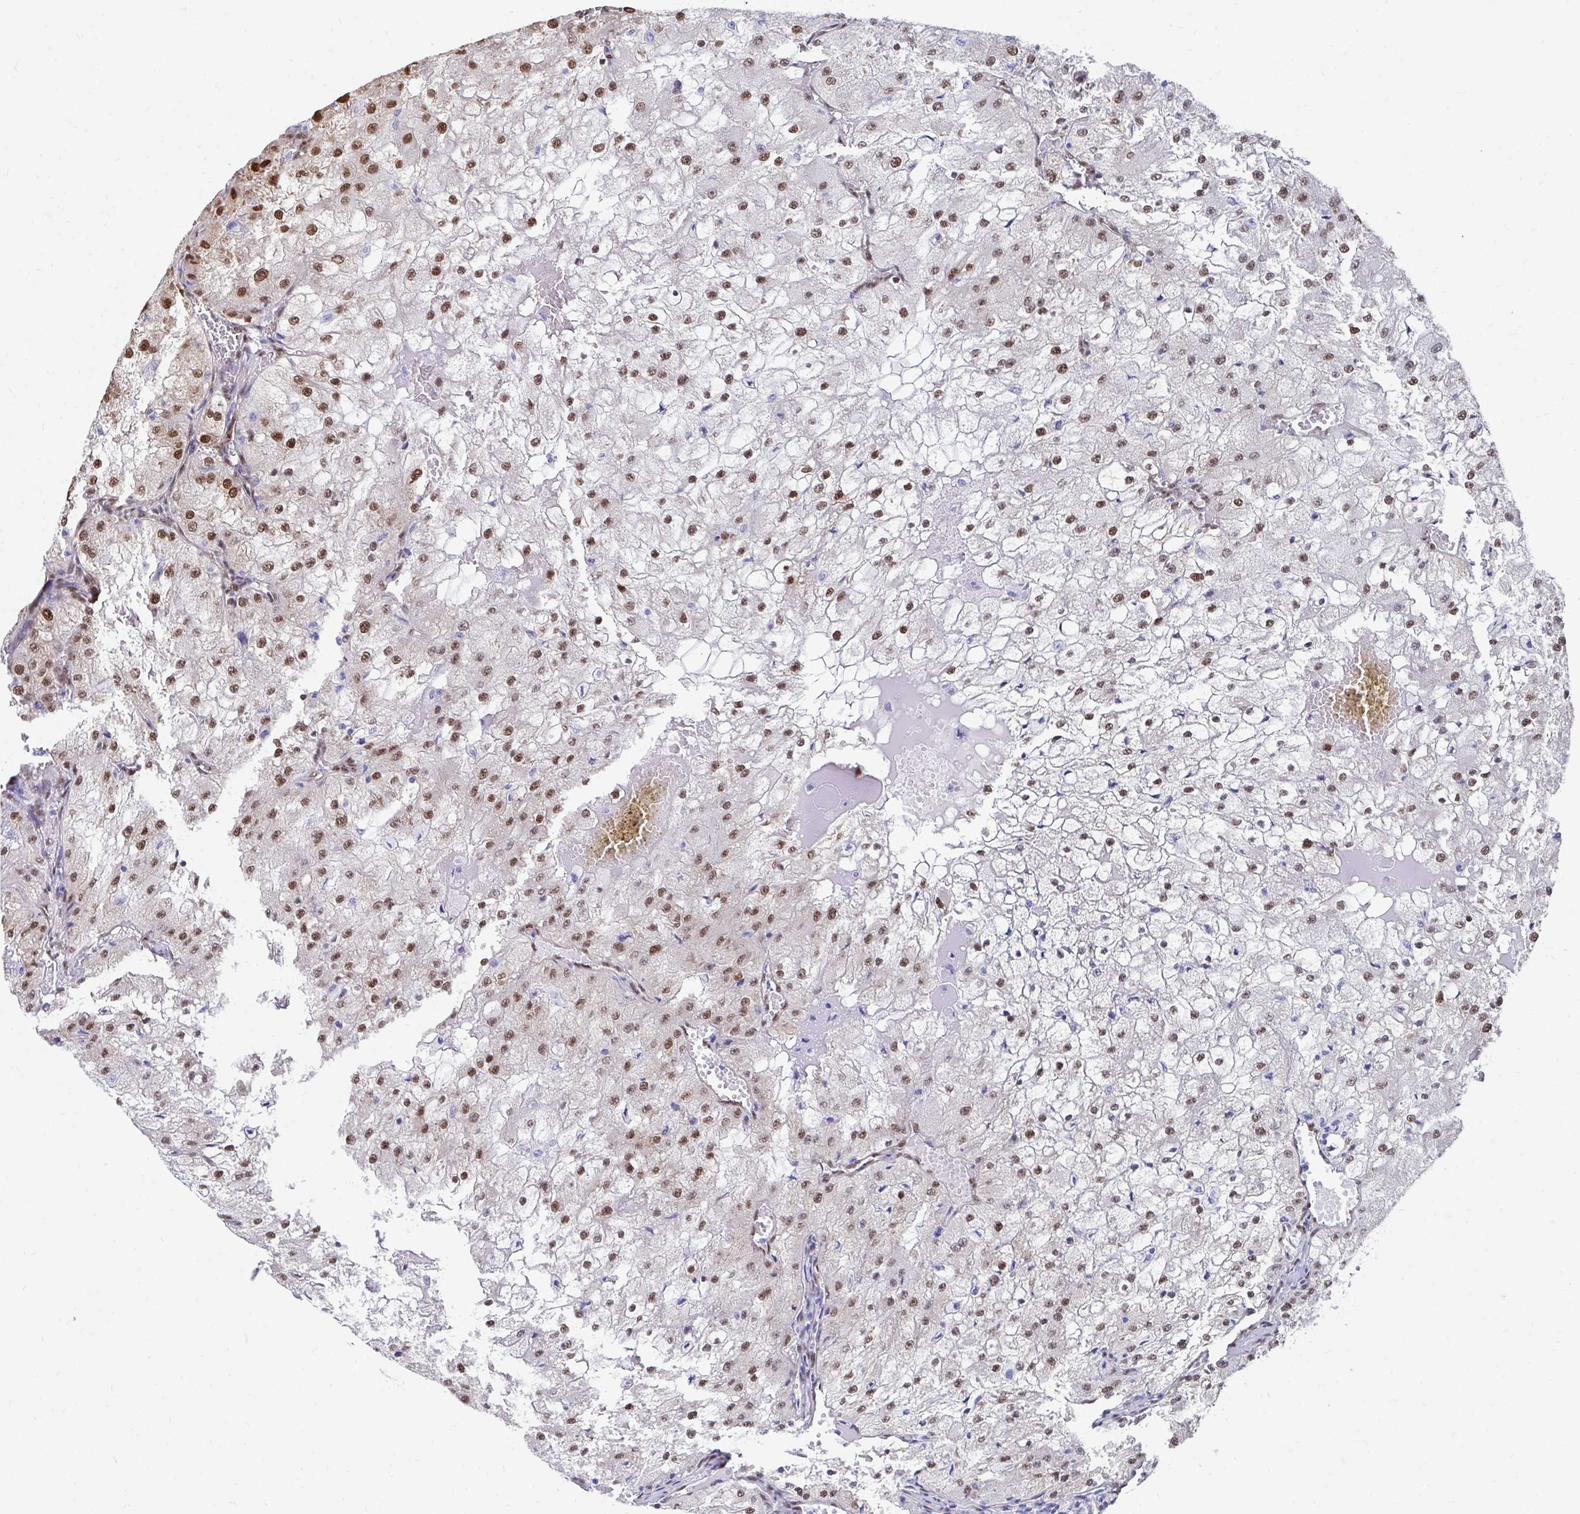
{"staining": {"intensity": "moderate", "quantity": ">75%", "location": "nuclear"}, "tissue": "renal cancer", "cell_type": "Tumor cells", "image_type": "cancer", "snomed": [{"axis": "morphology", "description": "Adenocarcinoma, NOS"}, {"axis": "topography", "description": "Kidney"}], "caption": "Immunohistochemistry (IHC) micrograph of human renal cancer stained for a protein (brown), which exhibits medium levels of moderate nuclear expression in approximately >75% of tumor cells.", "gene": "RBPMS", "patient": {"sex": "female", "age": 74}}